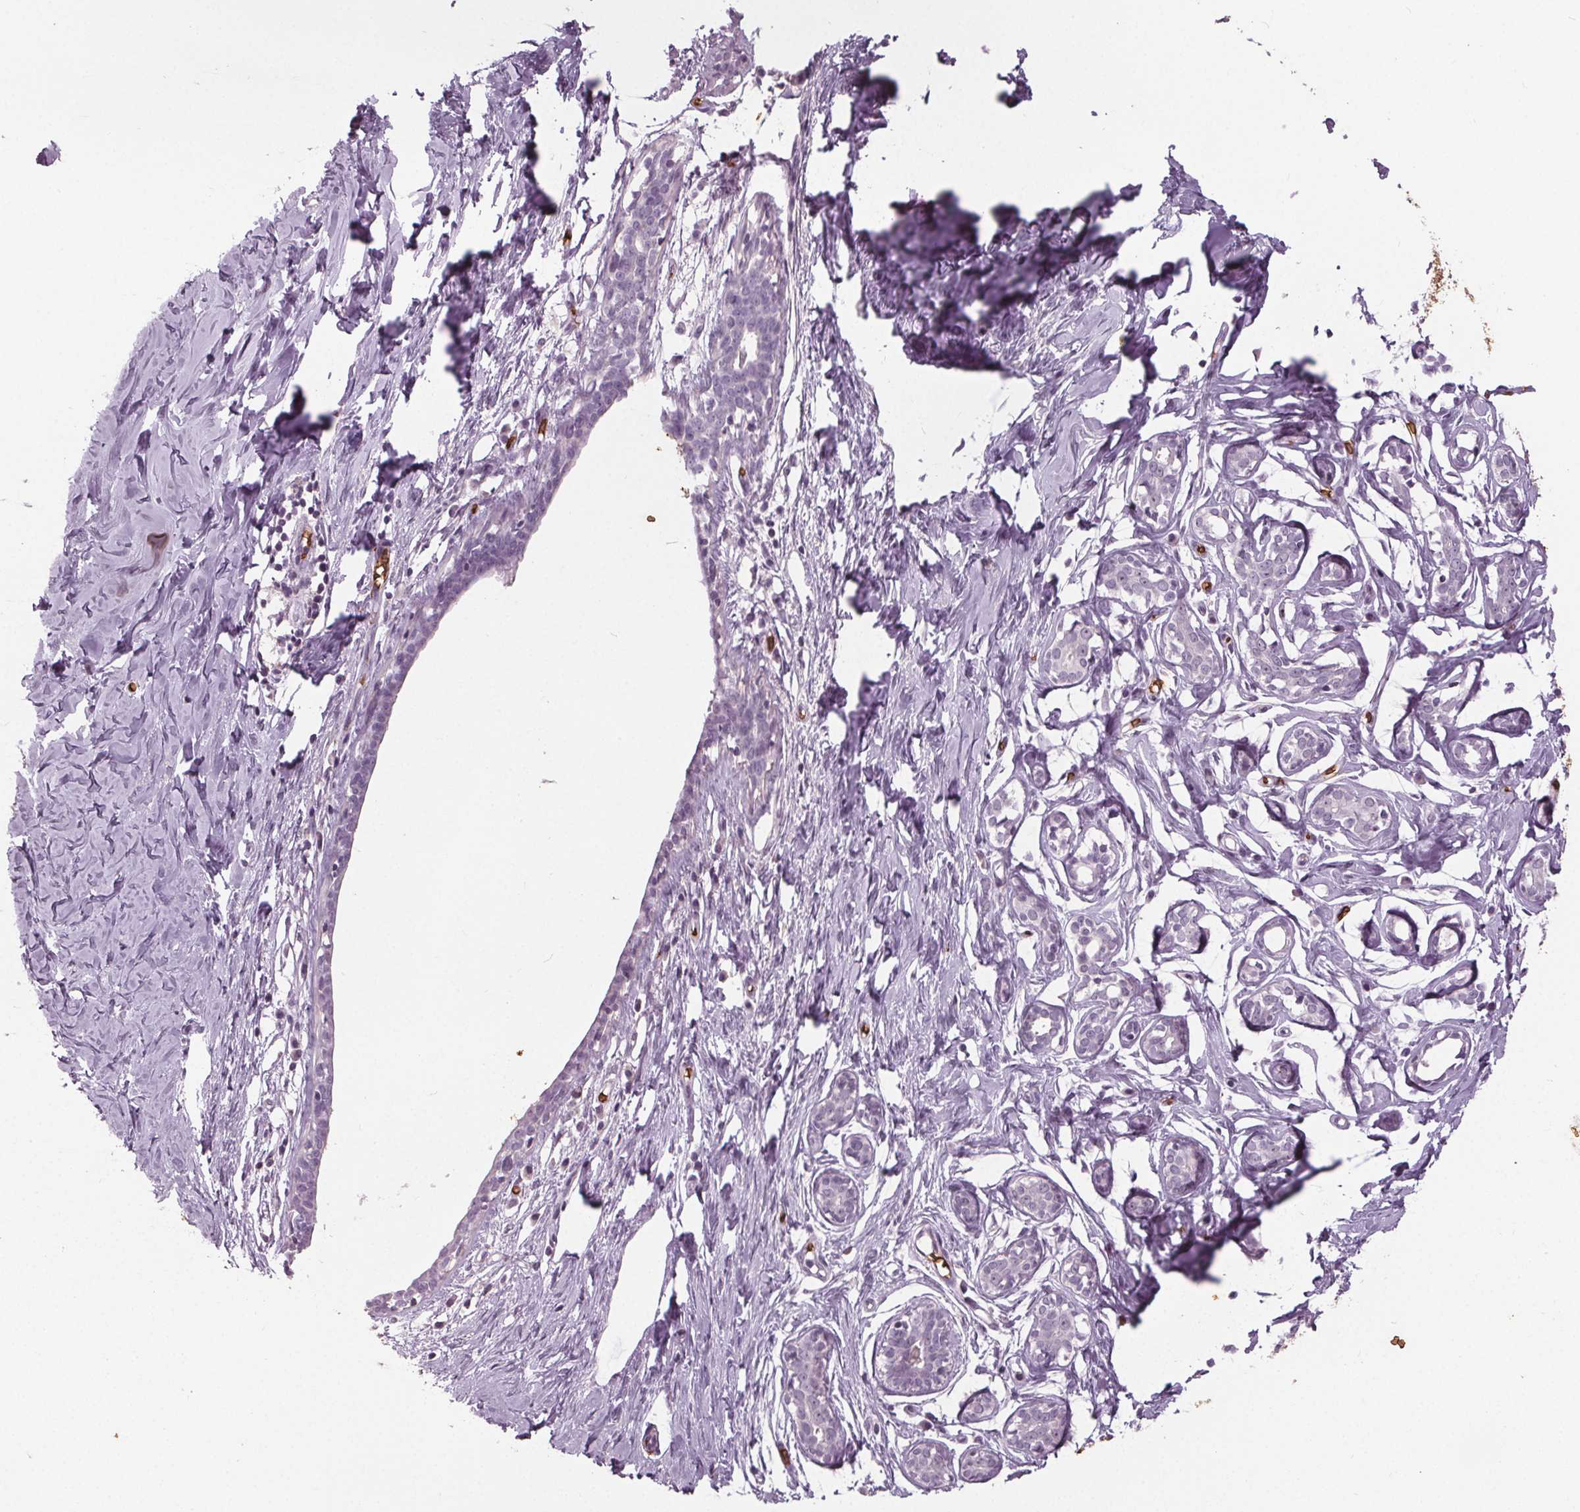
{"staining": {"intensity": "negative", "quantity": "none", "location": "none"}, "tissue": "breast", "cell_type": "Adipocytes", "image_type": "normal", "snomed": [{"axis": "morphology", "description": "Normal tissue, NOS"}, {"axis": "topography", "description": "Breast"}], "caption": "Immunohistochemical staining of normal breast demonstrates no significant positivity in adipocytes.", "gene": "SLC4A1", "patient": {"sex": "female", "age": 27}}